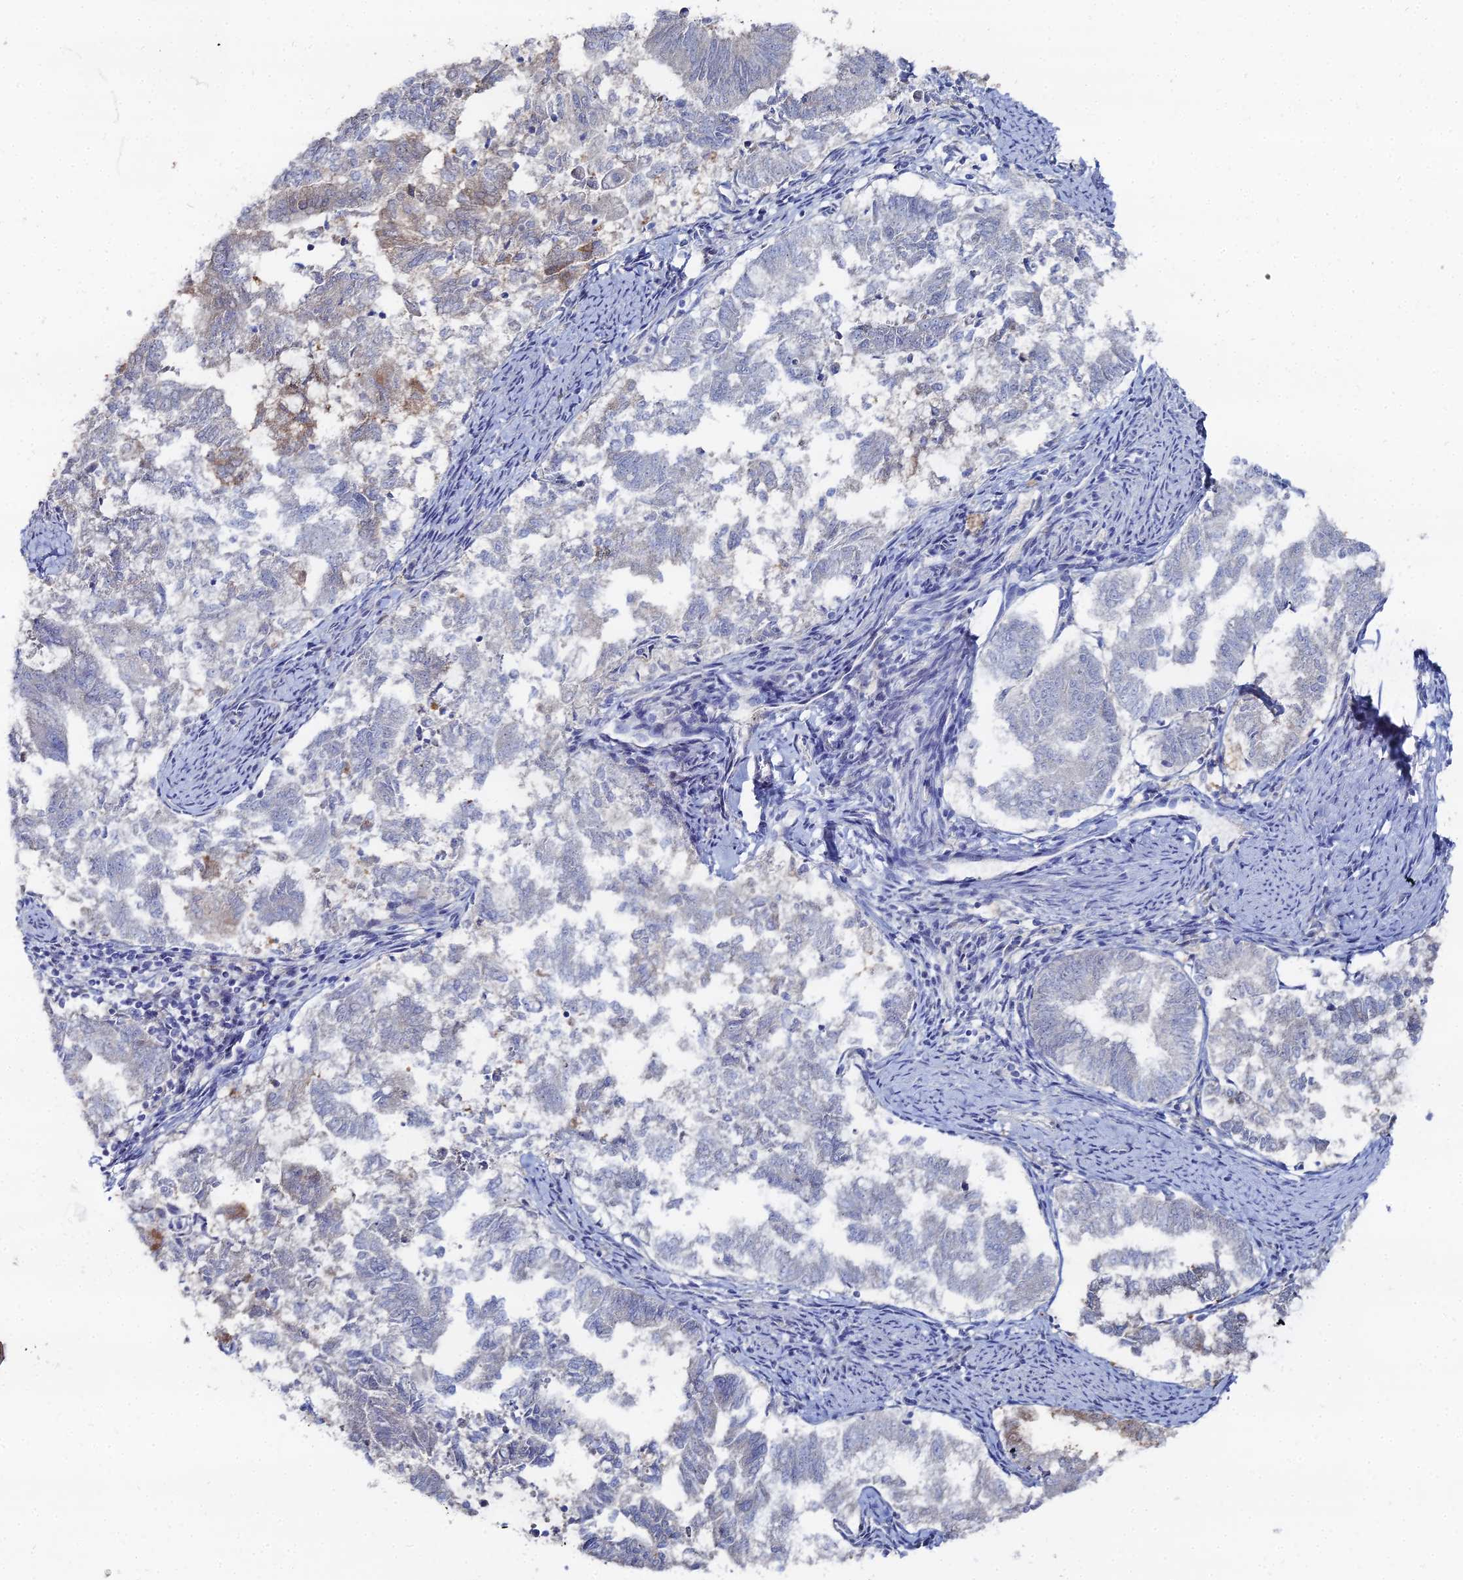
{"staining": {"intensity": "moderate", "quantity": "<25%", "location": "cytoplasmic/membranous"}, "tissue": "endometrial cancer", "cell_type": "Tumor cells", "image_type": "cancer", "snomed": [{"axis": "morphology", "description": "Adenocarcinoma, NOS"}, {"axis": "topography", "description": "Endometrium"}], "caption": "A brown stain shows moderate cytoplasmic/membranous positivity of a protein in adenocarcinoma (endometrial) tumor cells. (DAB IHC, brown staining for protein, blue staining for nuclei).", "gene": "THAP4", "patient": {"sex": "female", "age": 79}}